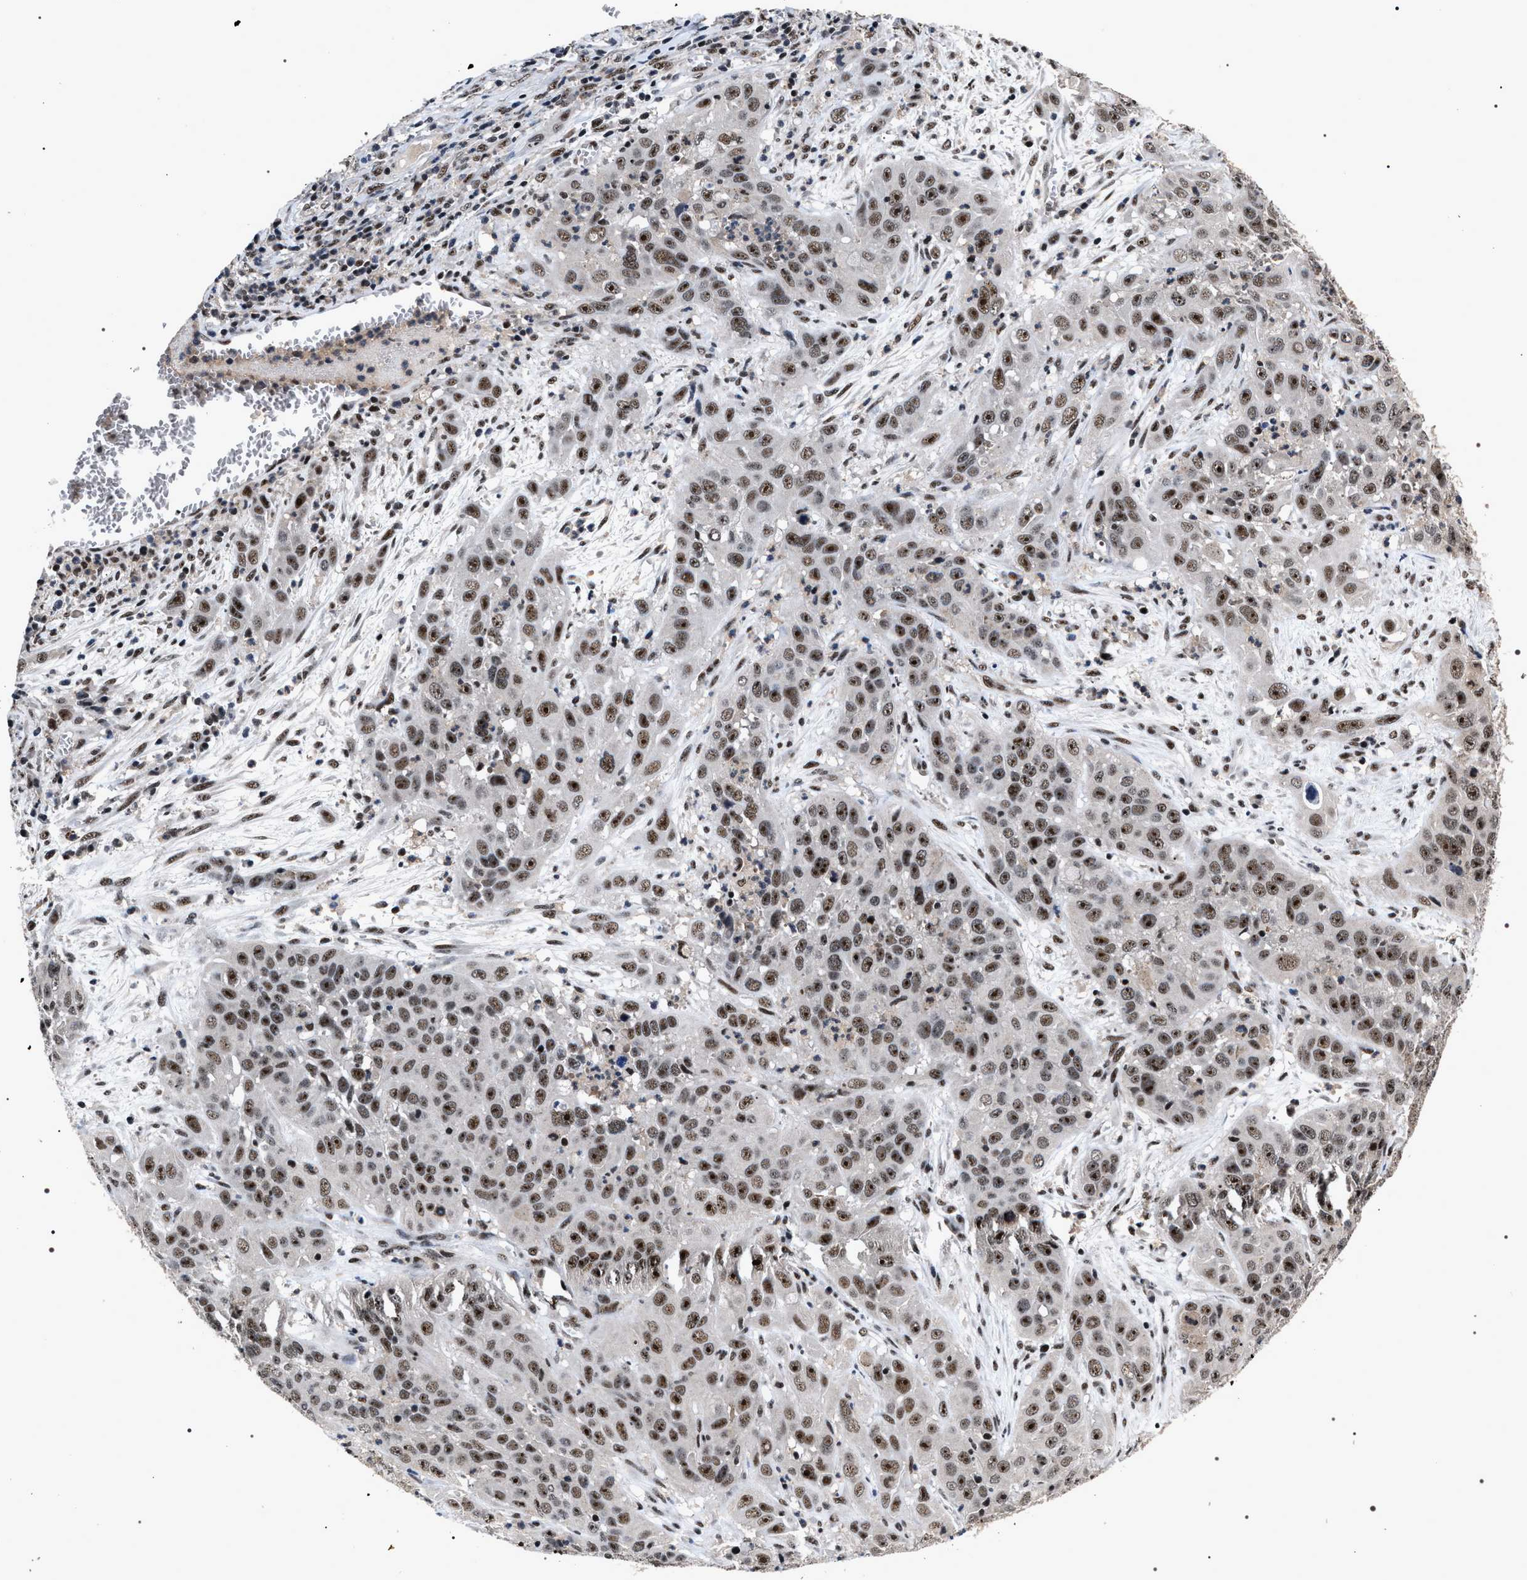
{"staining": {"intensity": "moderate", "quantity": ">75%", "location": "nuclear"}, "tissue": "cervical cancer", "cell_type": "Tumor cells", "image_type": "cancer", "snomed": [{"axis": "morphology", "description": "Squamous cell carcinoma, NOS"}, {"axis": "topography", "description": "Cervix"}], "caption": "An image showing moderate nuclear positivity in approximately >75% of tumor cells in squamous cell carcinoma (cervical), as visualized by brown immunohistochemical staining.", "gene": "RRP1B", "patient": {"sex": "female", "age": 32}}